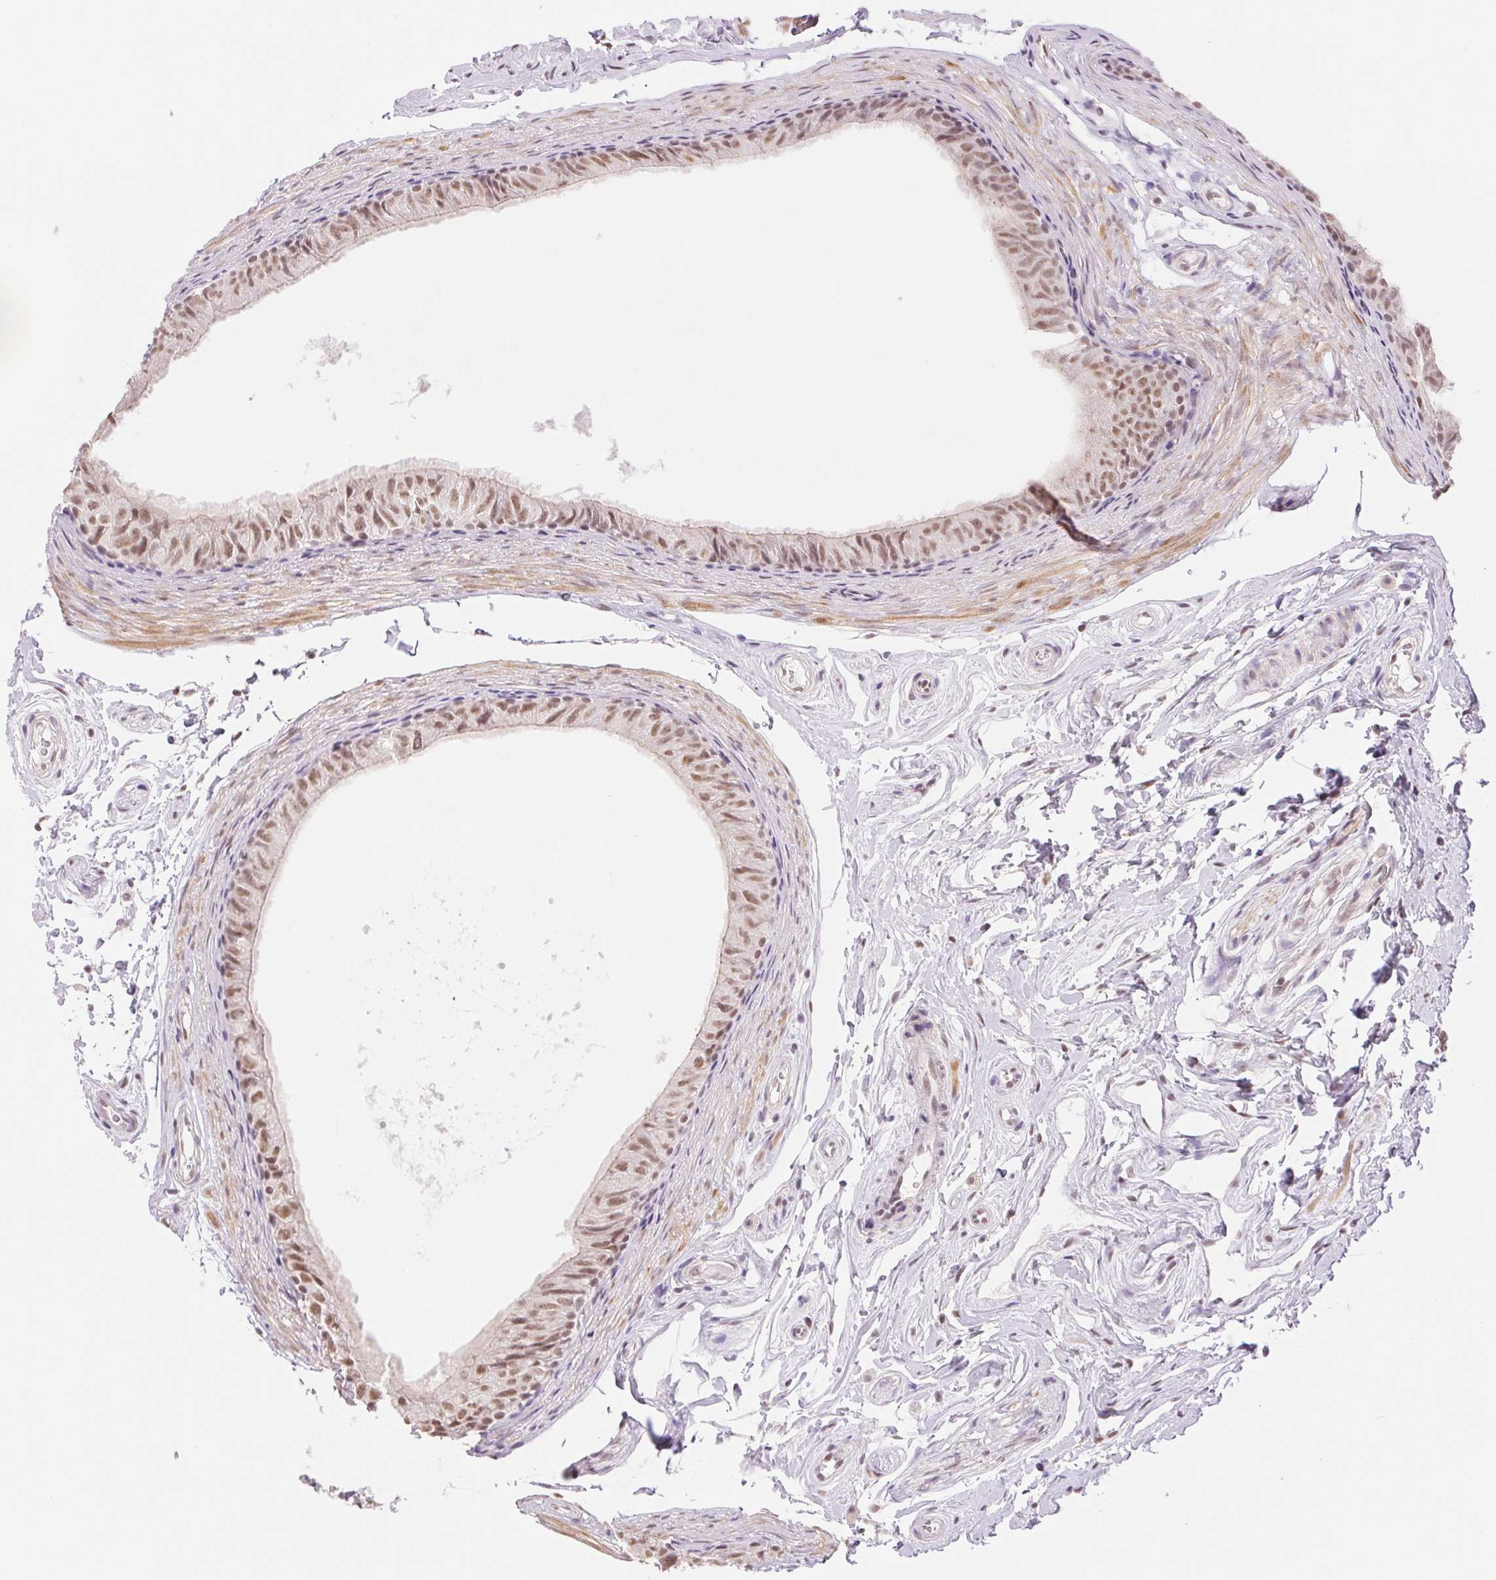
{"staining": {"intensity": "moderate", "quantity": ">75%", "location": "nuclear"}, "tissue": "epididymis", "cell_type": "Glandular cells", "image_type": "normal", "snomed": [{"axis": "morphology", "description": "Normal tissue, NOS"}, {"axis": "topography", "description": "Epididymis"}], "caption": "Protein expression analysis of unremarkable human epididymis reveals moderate nuclear positivity in about >75% of glandular cells. (DAB (3,3'-diaminobenzidine) IHC, brown staining for protein, blue staining for nuclei).", "gene": "RPRD1B", "patient": {"sex": "male", "age": 45}}